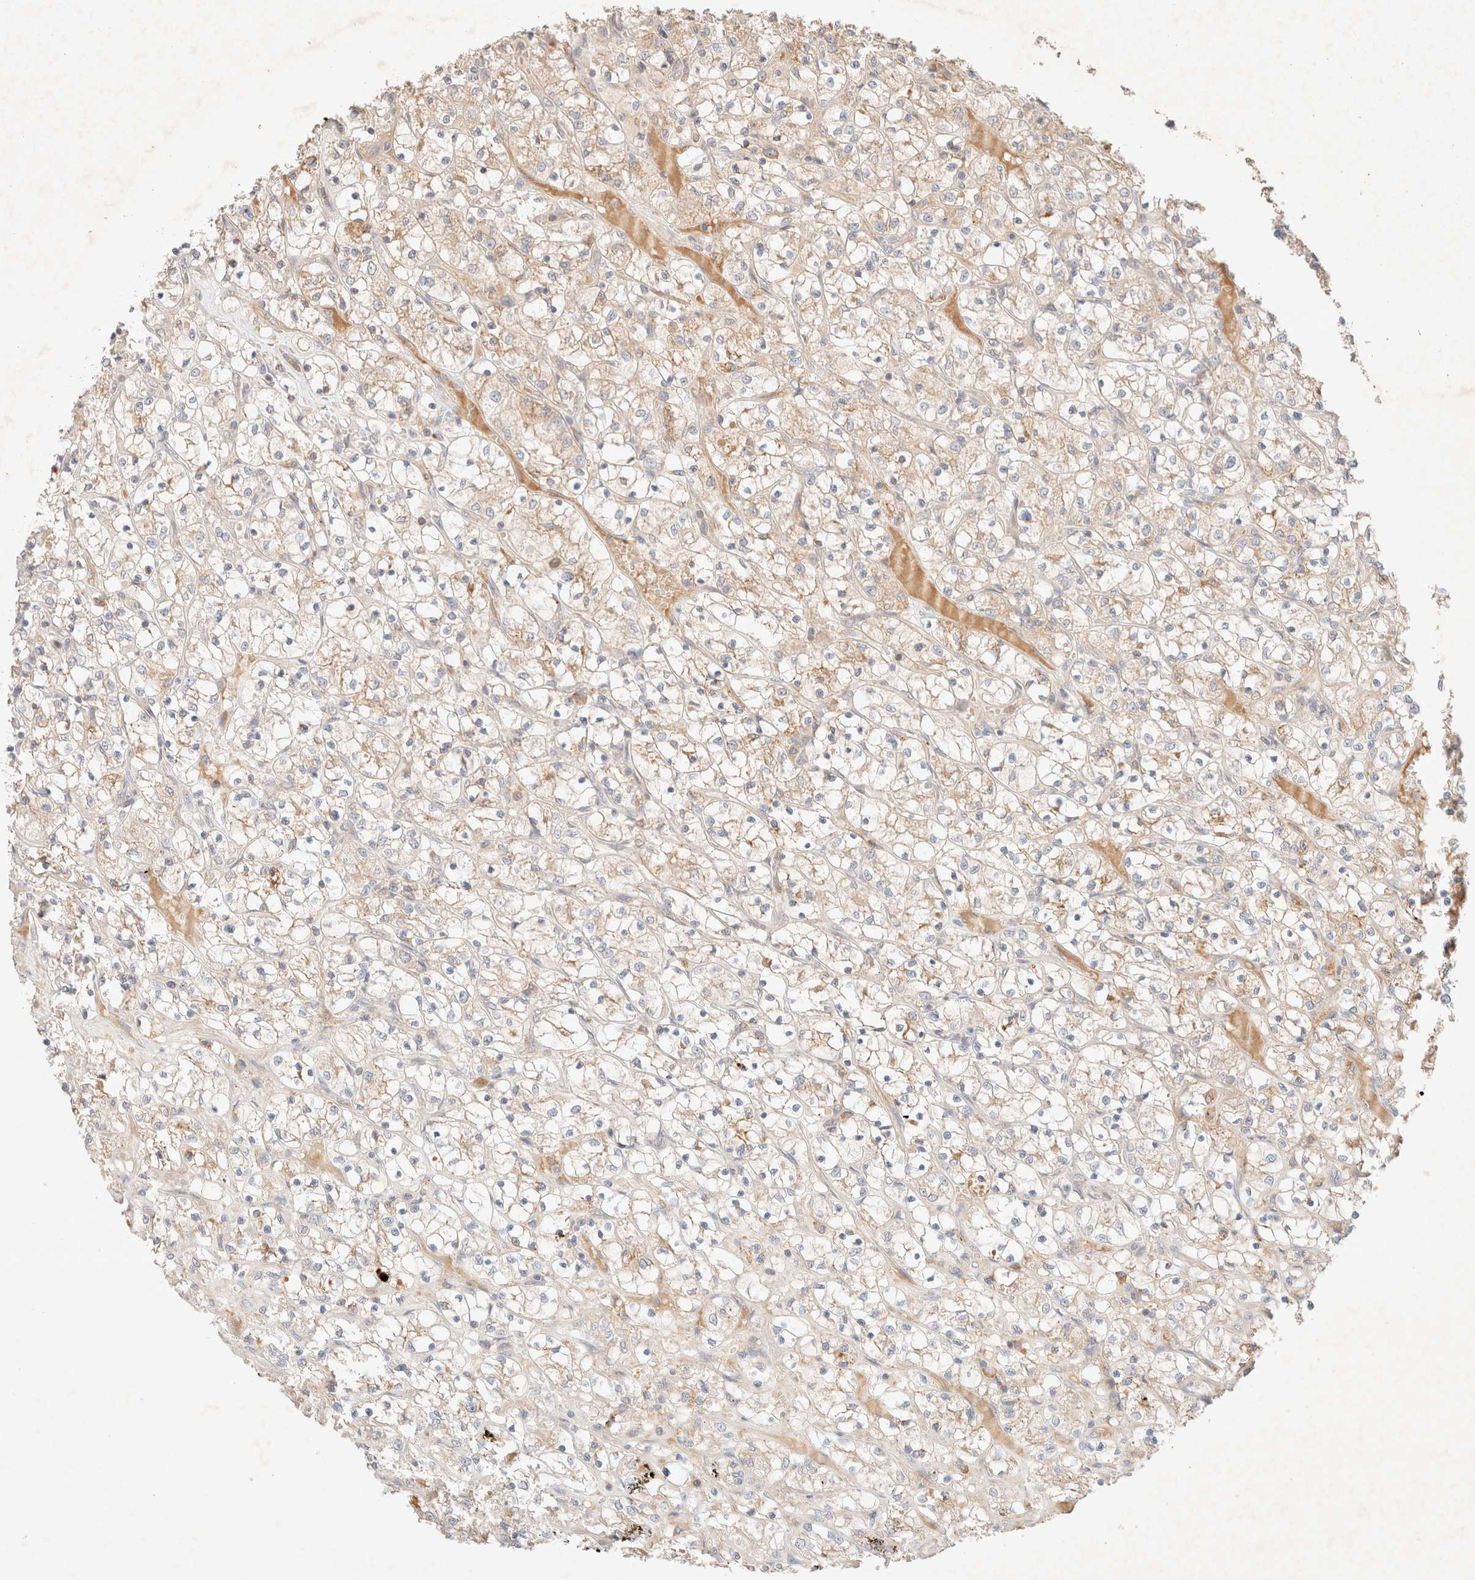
{"staining": {"intensity": "weak", "quantity": ">75%", "location": "cytoplasmic/membranous"}, "tissue": "renal cancer", "cell_type": "Tumor cells", "image_type": "cancer", "snomed": [{"axis": "morphology", "description": "Adenocarcinoma, NOS"}, {"axis": "topography", "description": "Kidney"}], "caption": "Immunohistochemical staining of renal adenocarcinoma exhibits low levels of weak cytoplasmic/membranous expression in about >75% of tumor cells.", "gene": "SARM1", "patient": {"sex": "female", "age": 69}}